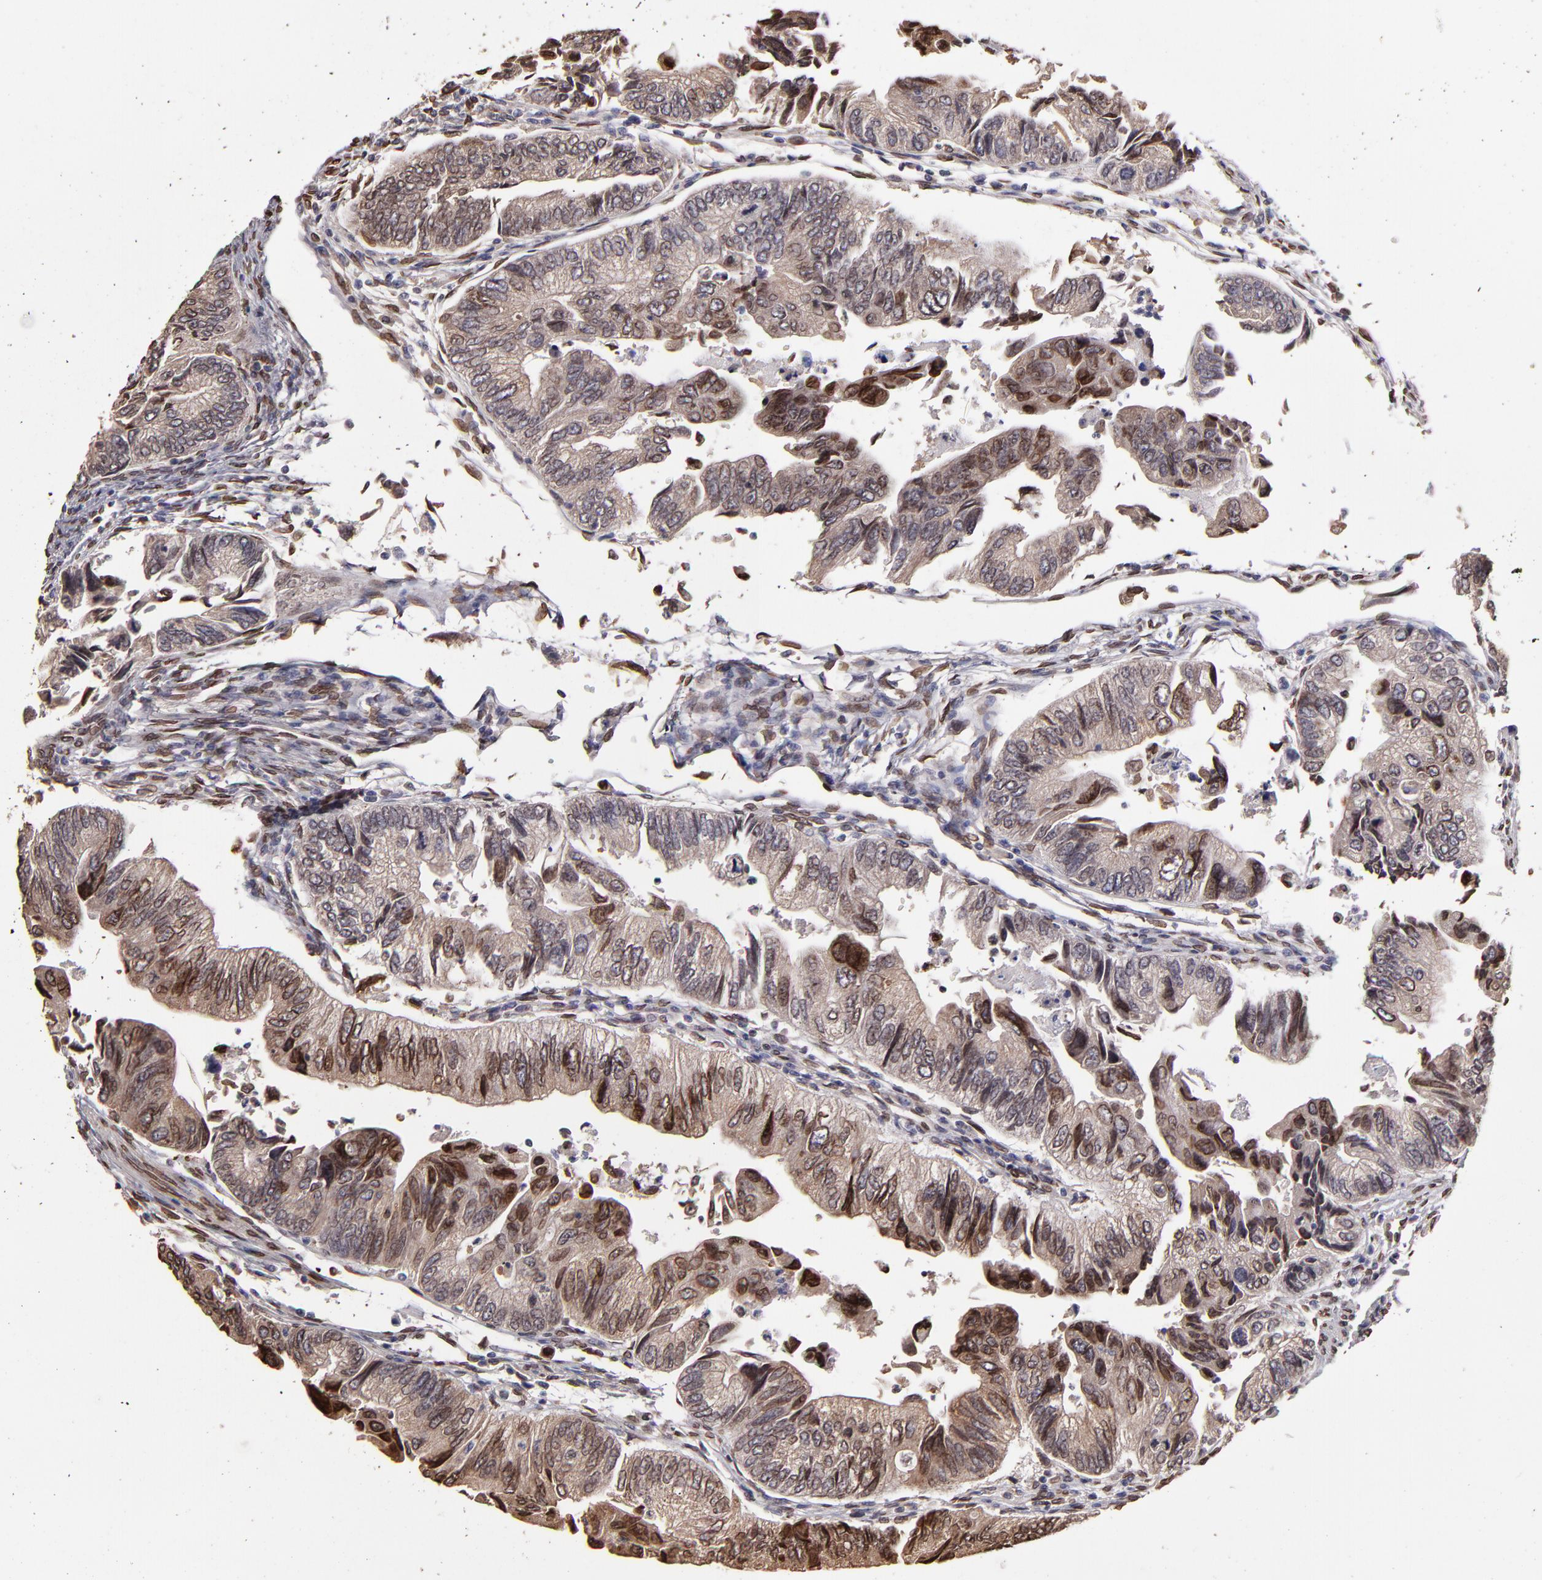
{"staining": {"intensity": "moderate", "quantity": ">75%", "location": "cytoplasmic/membranous,nuclear"}, "tissue": "colorectal cancer", "cell_type": "Tumor cells", "image_type": "cancer", "snomed": [{"axis": "morphology", "description": "Adenocarcinoma, NOS"}, {"axis": "topography", "description": "Colon"}], "caption": "Protein expression analysis of human adenocarcinoma (colorectal) reveals moderate cytoplasmic/membranous and nuclear positivity in approximately >75% of tumor cells. (Brightfield microscopy of DAB IHC at high magnification).", "gene": "PUM3", "patient": {"sex": "female", "age": 11}}